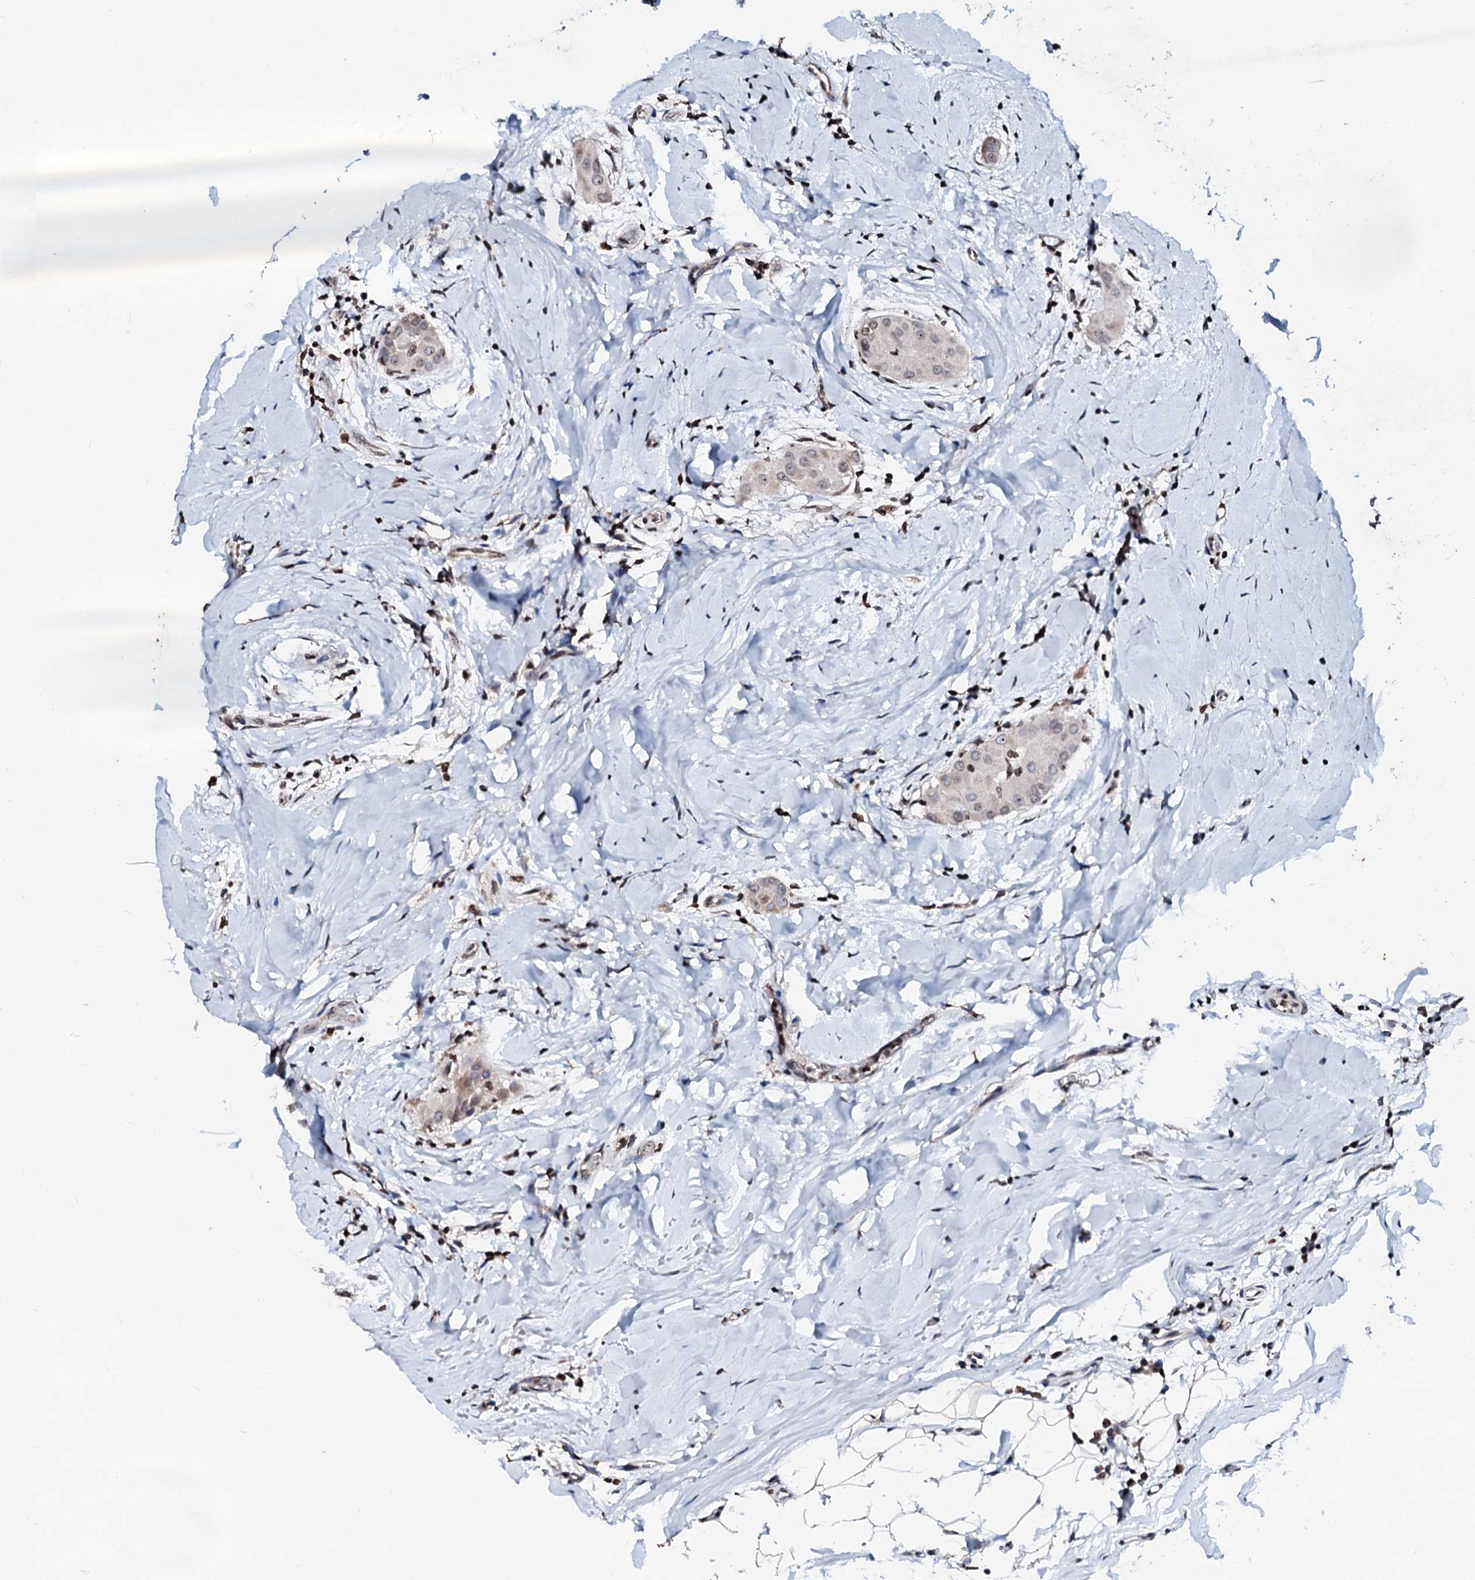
{"staining": {"intensity": "weak", "quantity": "25%-75%", "location": "cytoplasmic/membranous,nuclear"}, "tissue": "thyroid cancer", "cell_type": "Tumor cells", "image_type": "cancer", "snomed": [{"axis": "morphology", "description": "Papillary adenocarcinoma, NOS"}, {"axis": "topography", "description": "Thyroid gland"}], "caption": "Immunohistochemical staining of thyroid cancer (papillary adenocarcinoma) displays weak cytoplasmic/membranous and nuclear protein staining in about 25%-75% of tumor cells.", "gene": "LSM11", "patient": {"sex": "male", "age": 33}}